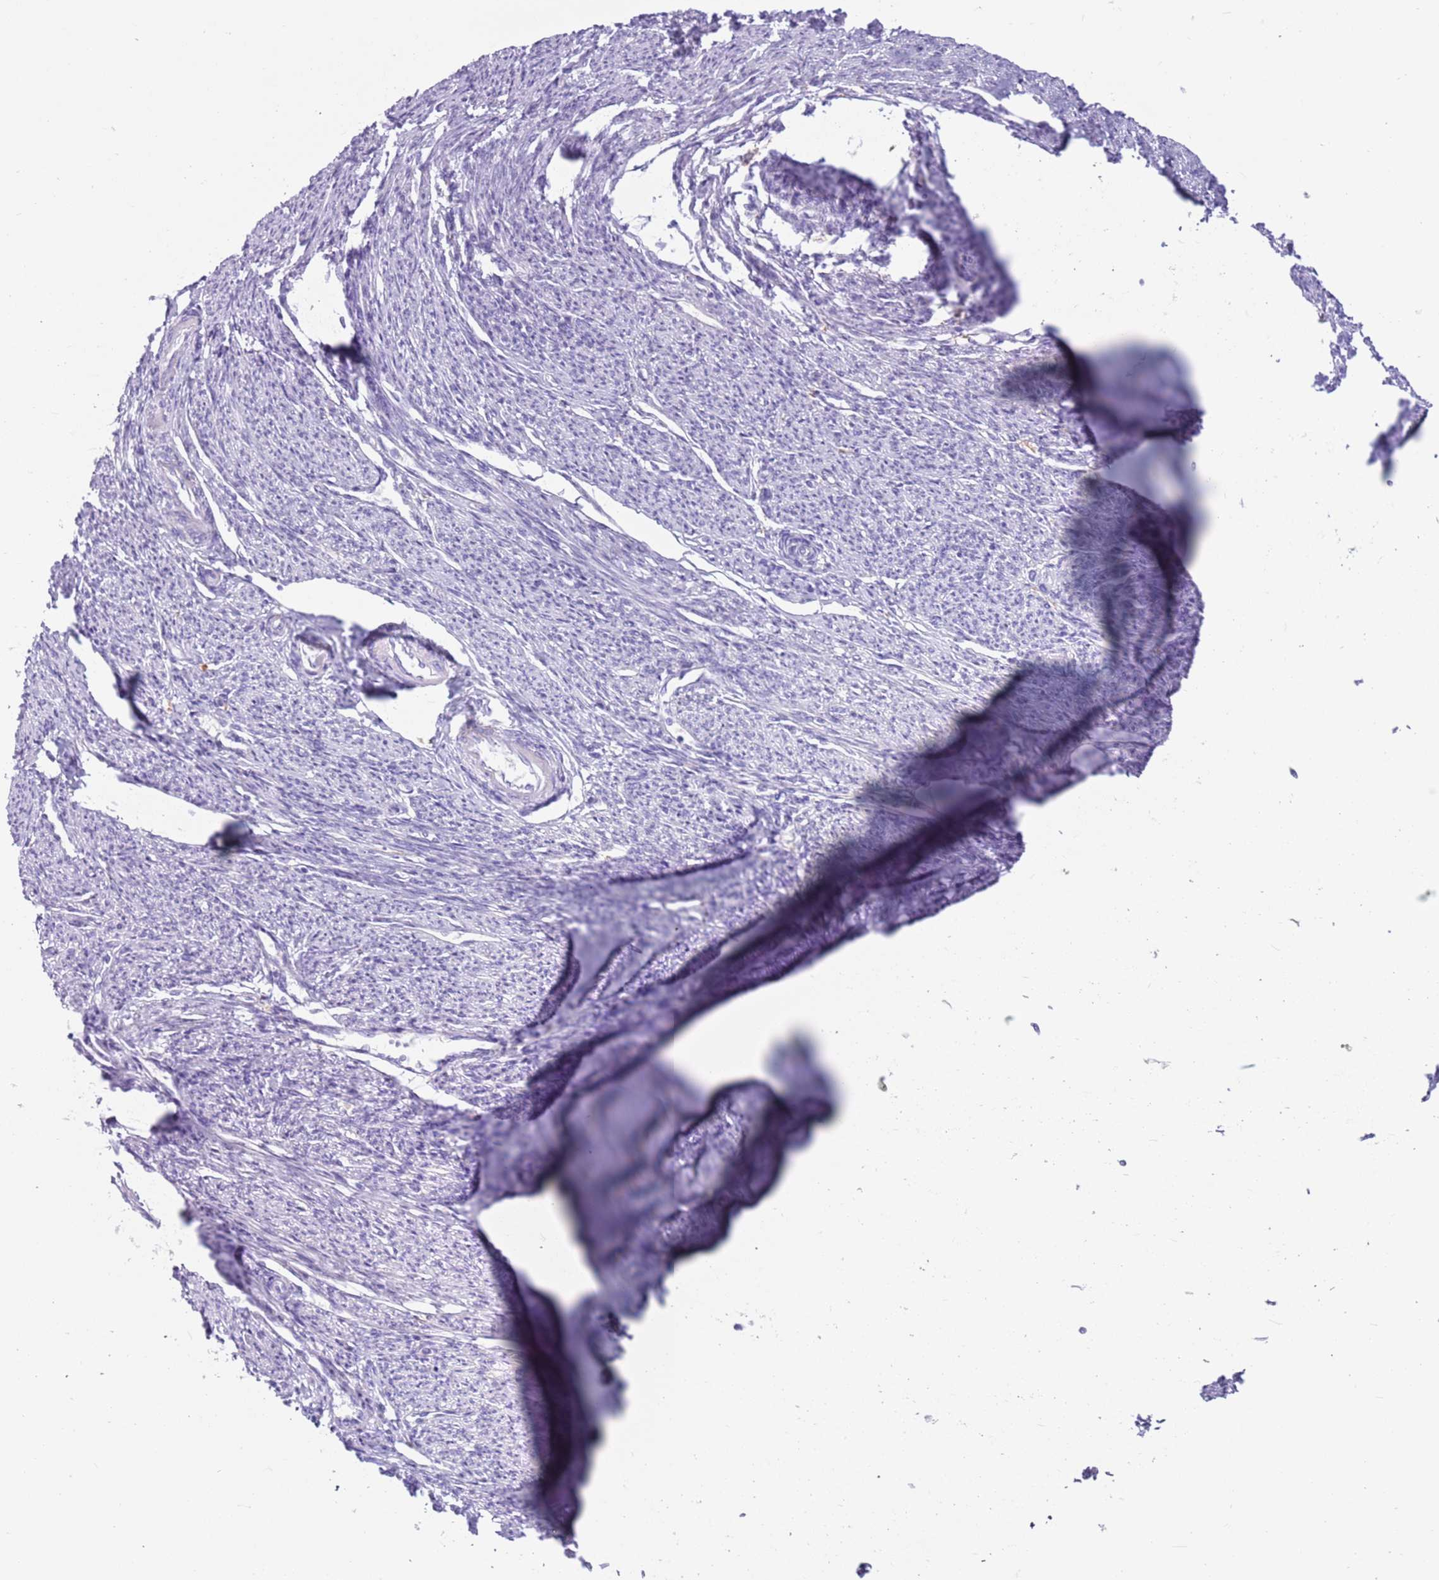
{"staining": {"intensity": "negative", "quantity": "none", "location": "none"}, "tissue": "smooth muscle", "cell_type": "Smooth muscle cells", "image_type": "normal", "snomed": [{"axis": "morphology", "description": "Normal tissue, NOS"}, {"axis": "topography", "description": "Smooth muscle"}, {"axis": "topography", "description": "Uterus"}], "caption": "This is a image of immunohistochemistry staining of normal smooth muscle, which shows no staining in smooth muscle cells.", "gene": "SNX6", "patient": {"sex": "female", "age": 59}}